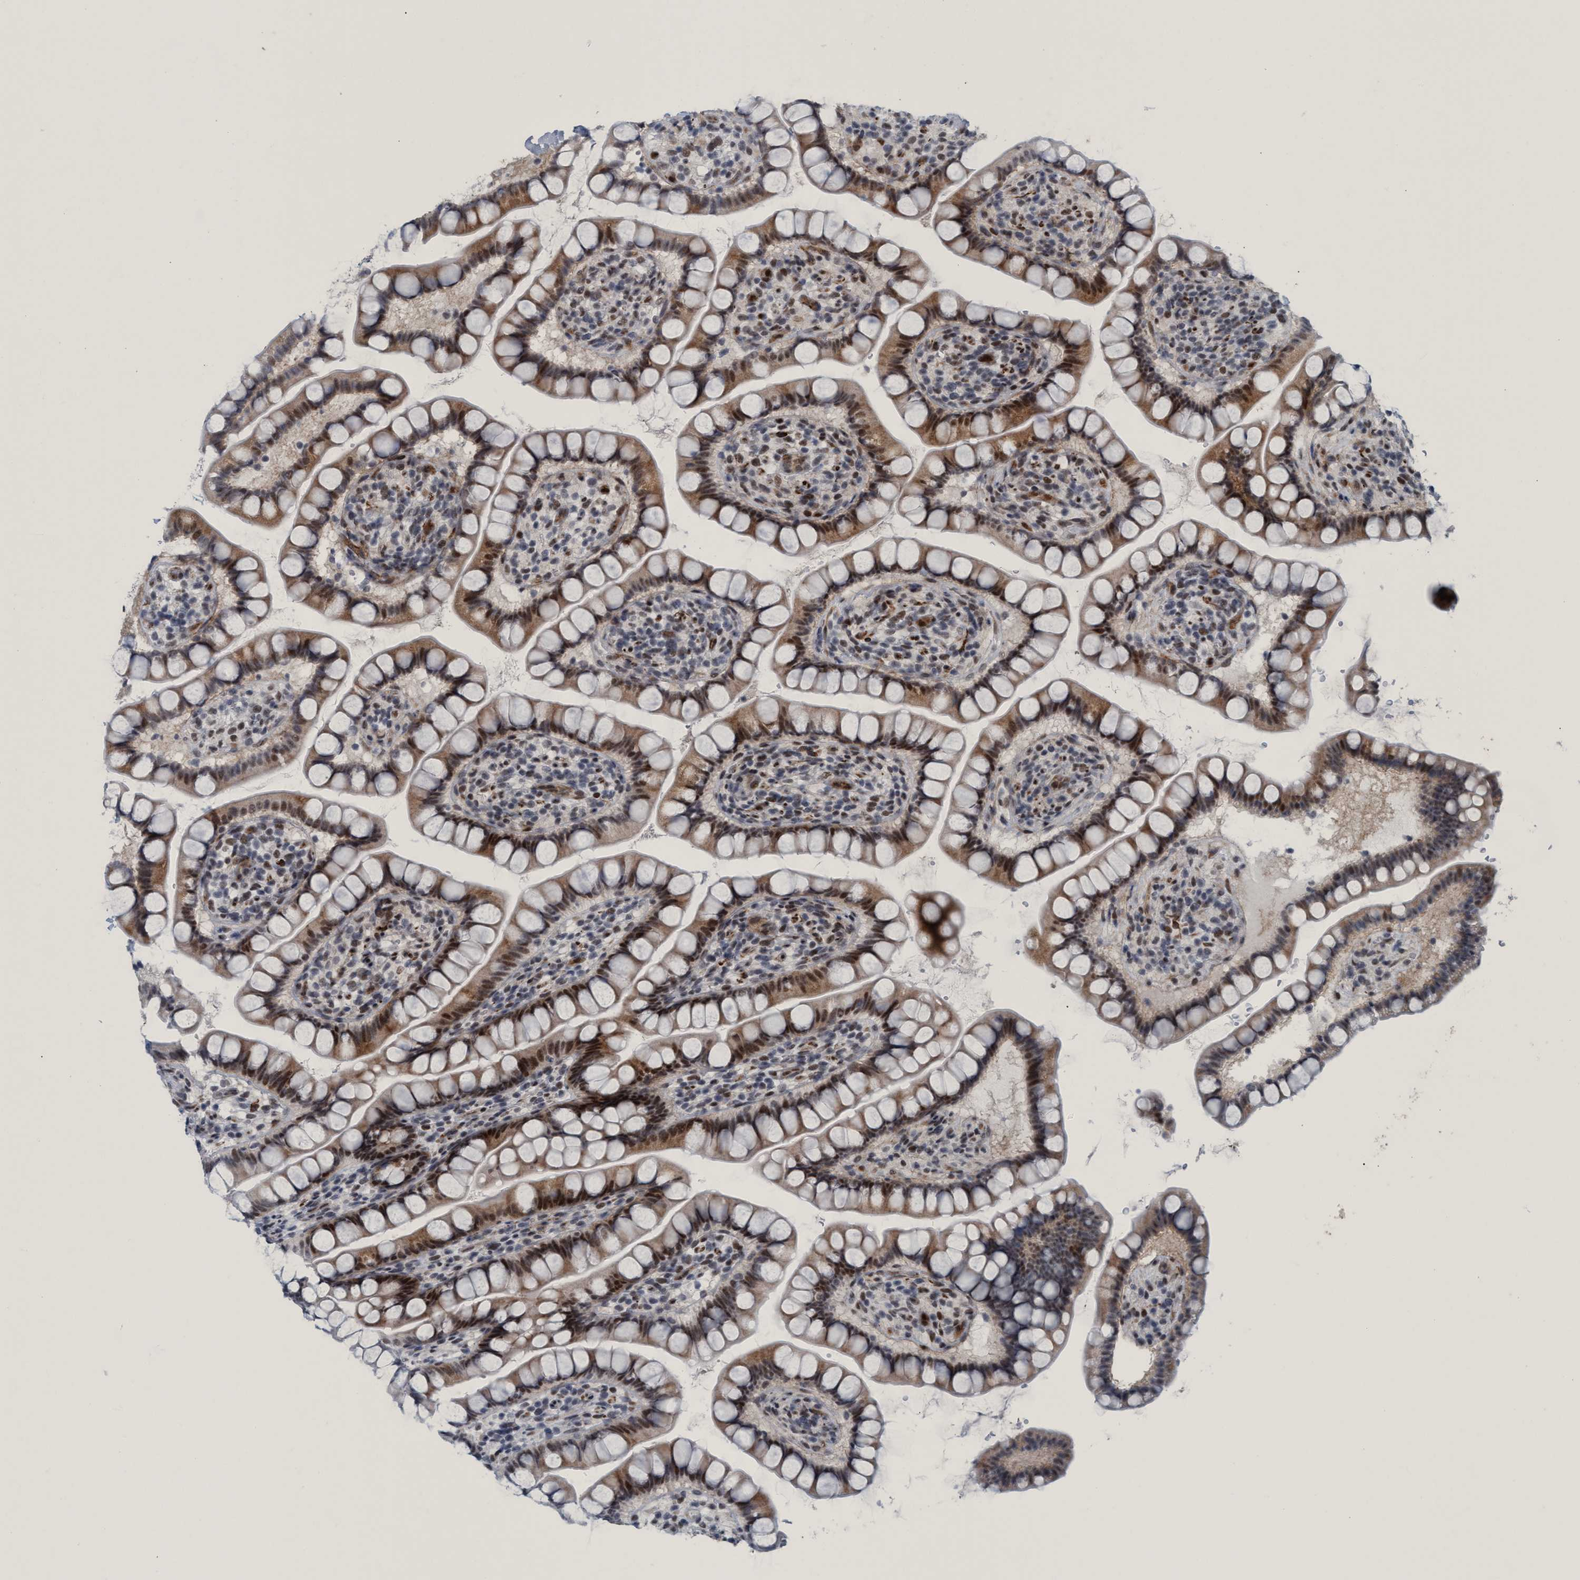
{"staining": {"intensity": "moderate", "quantity": "25%-75%", "location": "cytoplasmic/membranous,nuclear"}, "tissue": "small intestine", "cell_type": "Glandular cells", "image_type": "normal", "snomed": [{"axis": "morphology", "description": "Normal tissue, NOS"}, {"axis": "topography", "description": "Small intestine"}], "caption": "Immunohistochemical staining of unremarkable human small intestine shows 25%-75% levels of moderate cytoplasmic/membranous,nuclear protein staining in approximately 25%-75% of glandular cells. The staining was performed using DAB (3,3'-diaminobenzidine) to visualize the protein expression in brown, while the nuclei were stained in blue with hematoxylin (Magnification: 20x).", "gene": "CWC27", "patient": {"sex": "female", "age": 84}}